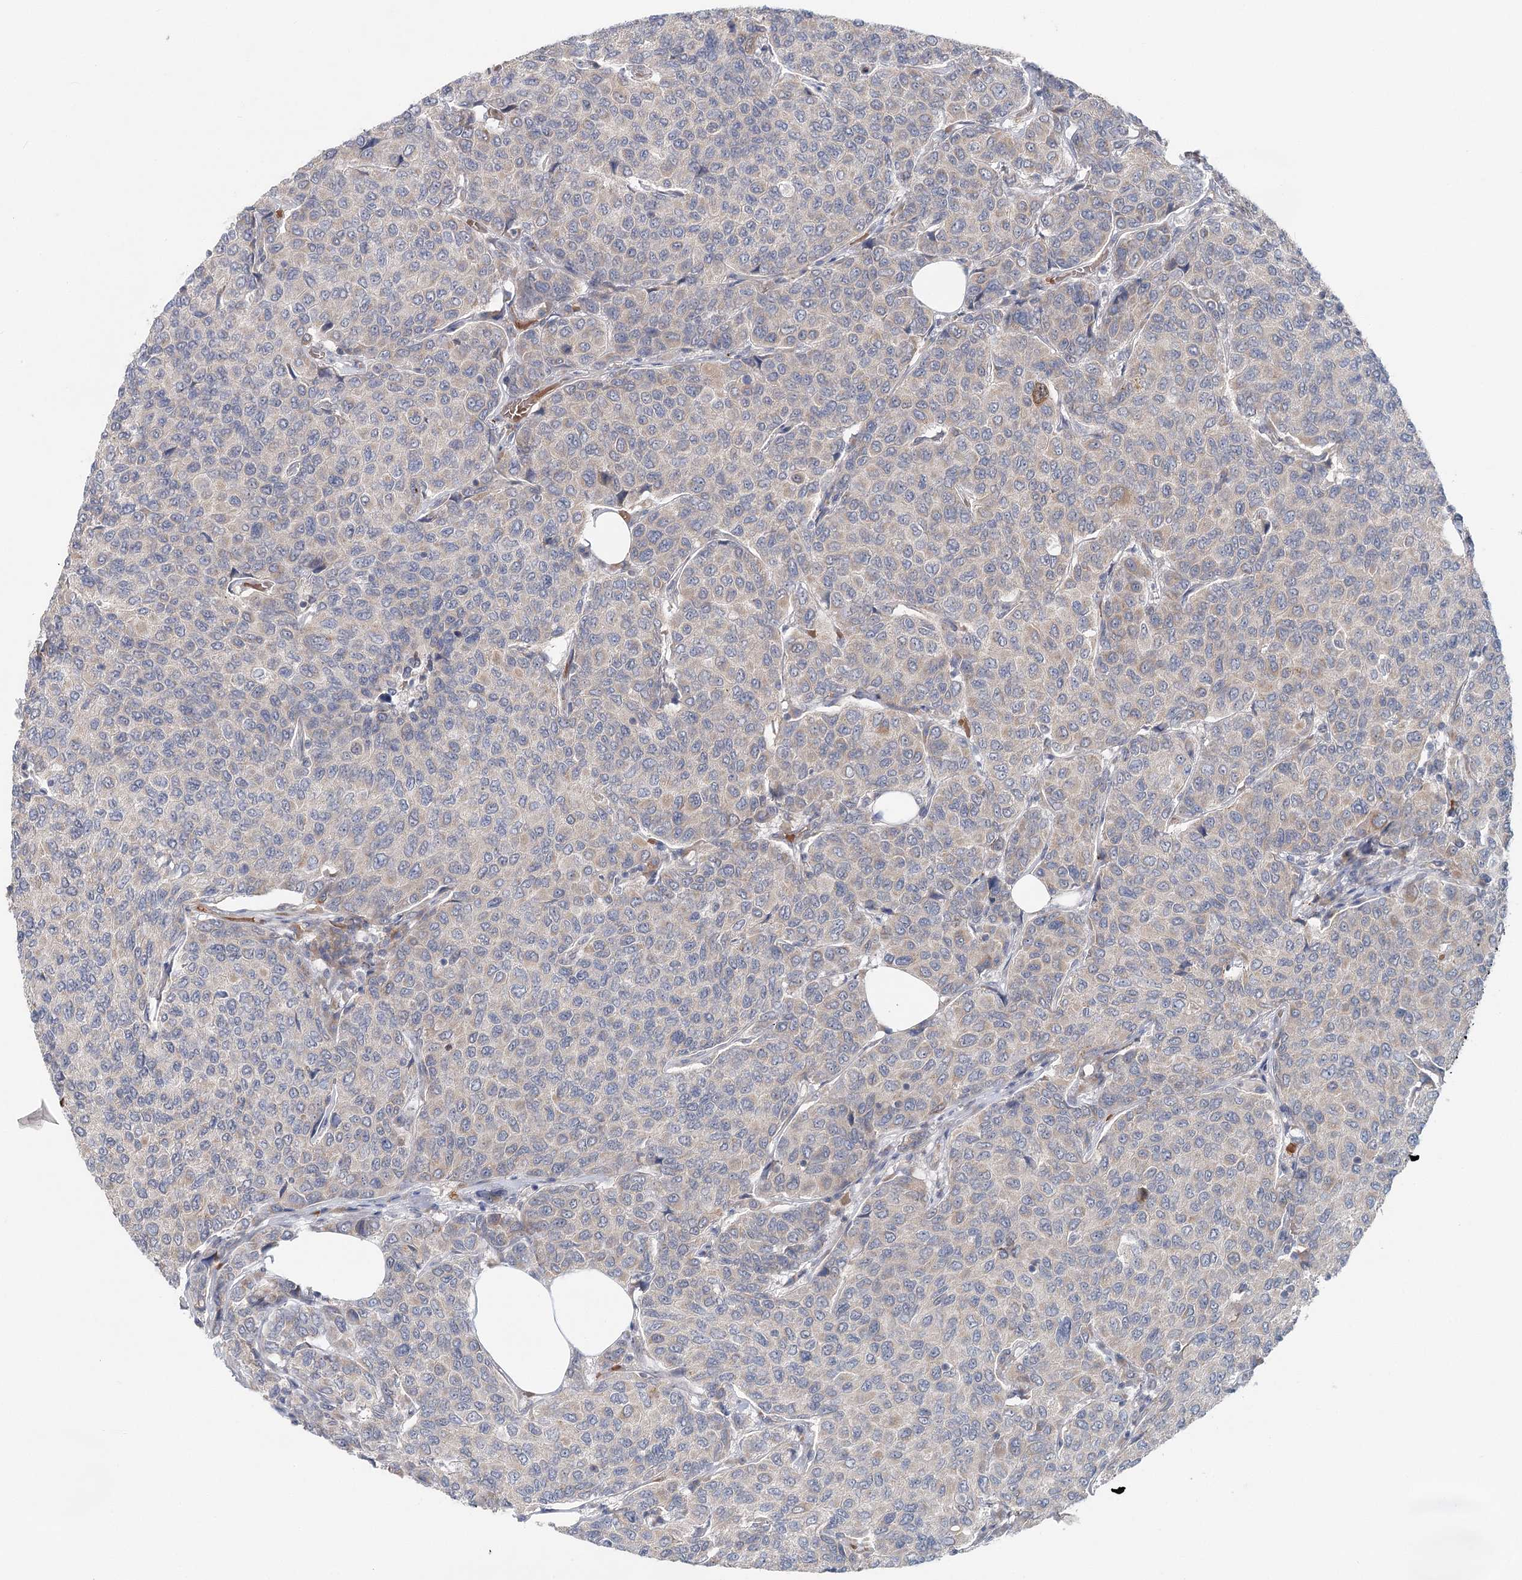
{"staining": {"intensity": "negative", "quantity": "none", "location": "none"}, "tissue": "breast cancer", "cell_type": "Tumor cells", "image_type": "cancer", "snomed": [{"axis": "morphology", "description": "Duct carcinoma"}, {"axis": "topography", "description": "Breast"}], "caption": "A micrograph of breast infiltrating ductal carcinoma stained for a protein displays no brown staining in tumor cells.", "gene": "FBXO7", "patient": {"sex": "female", "age": 55}}